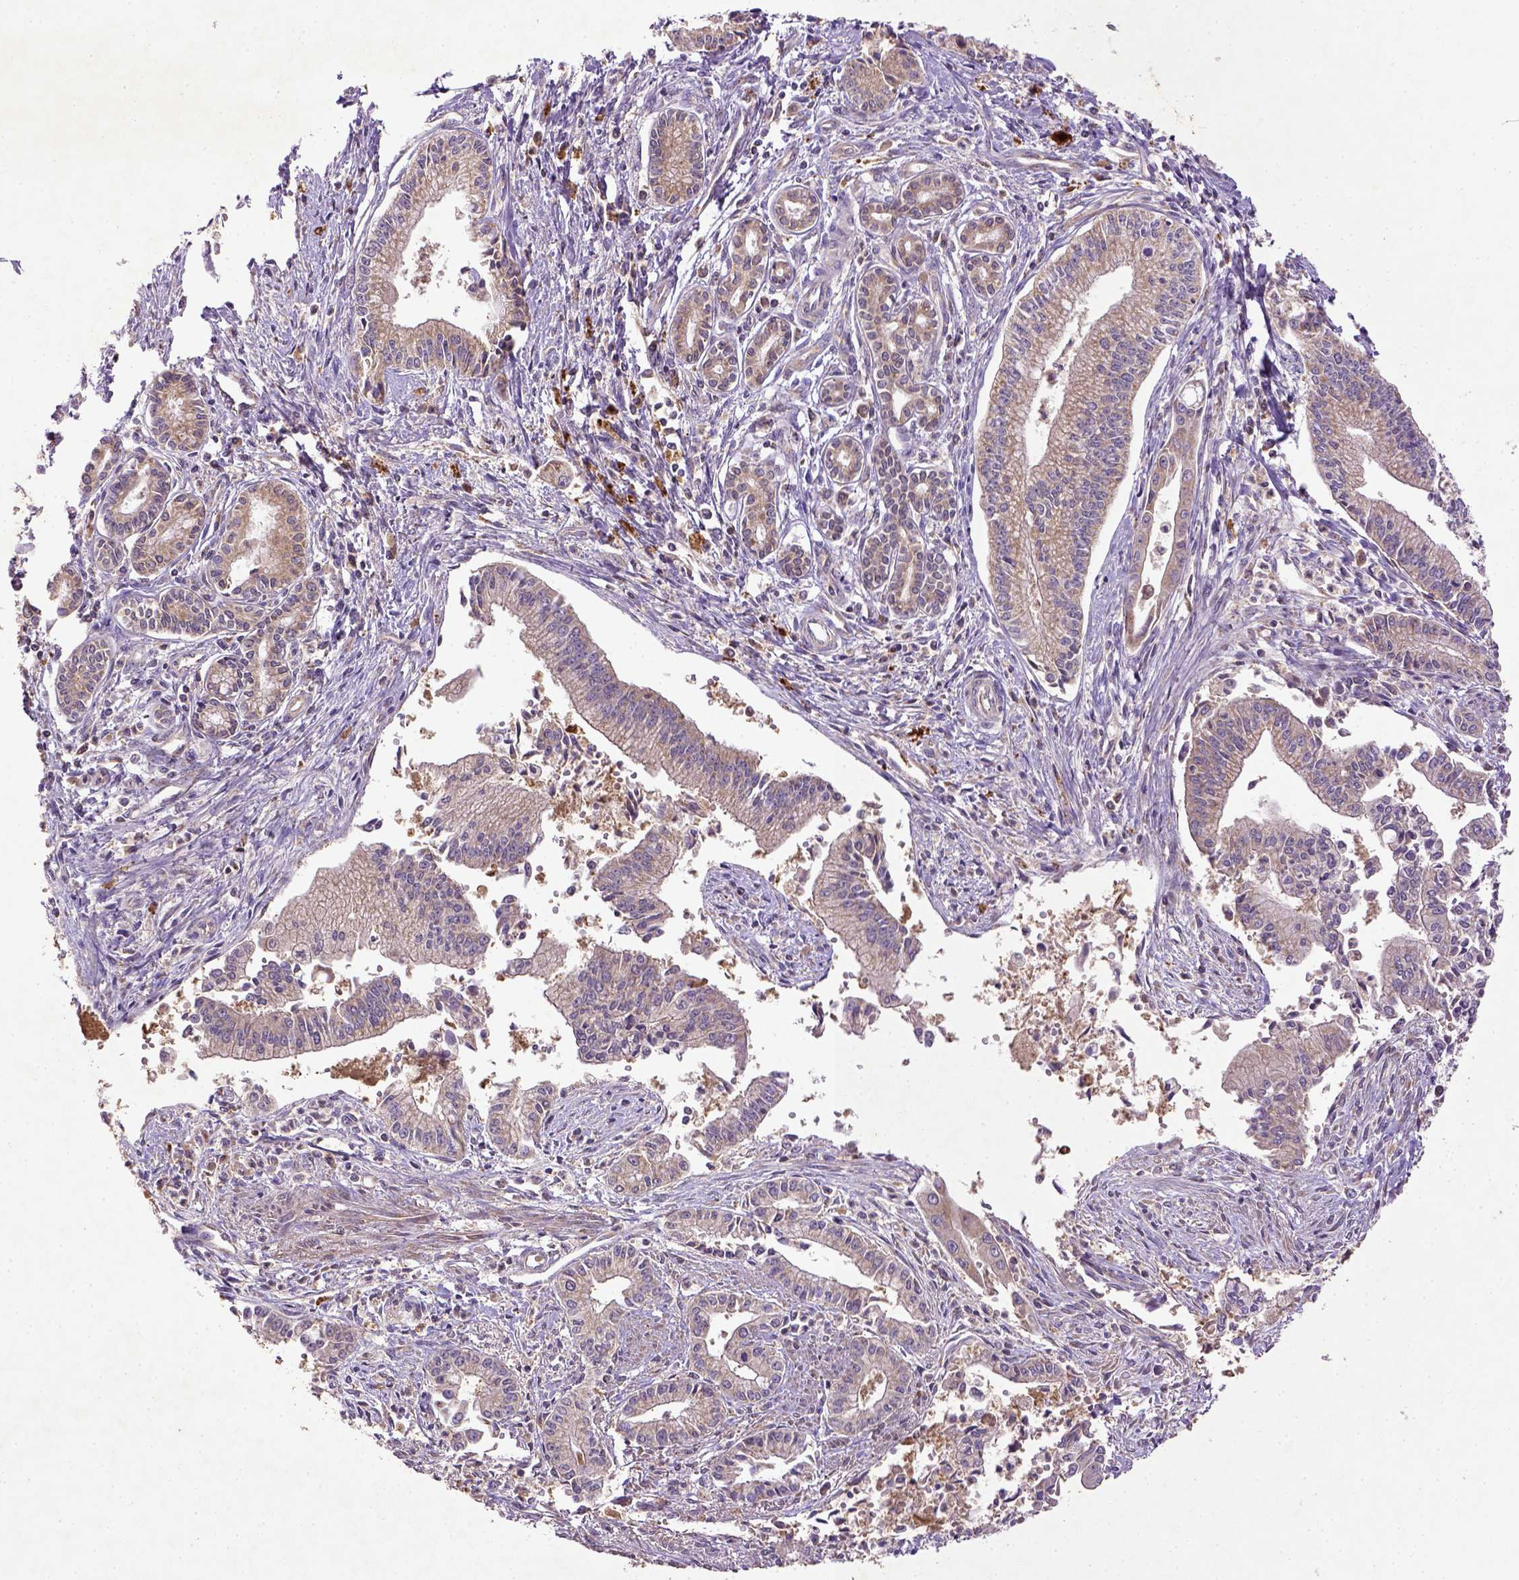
{"staining": {"intensity": "weak", "quantity": "25%-75%", "location": "cytoplasmic/membranous"}, "tissue": "pancreatic cancer", "cell_type": "Tumor cells", "image_type": "cancer", "snomed": [{"axis": "morphology", "description": "Adenocarcinoma, NOS"}, {"axis": "topography", "description": "Pancreas"}], "caption": "Protein expression analysis of human pancreatic cancer (adenocarcinoma) reveals weak cytoplasmic/membranous expression in about 25%-75% of tumor cells.", "gene": "MT-CO1", "patient": {"sex": "female", "age": 65}}